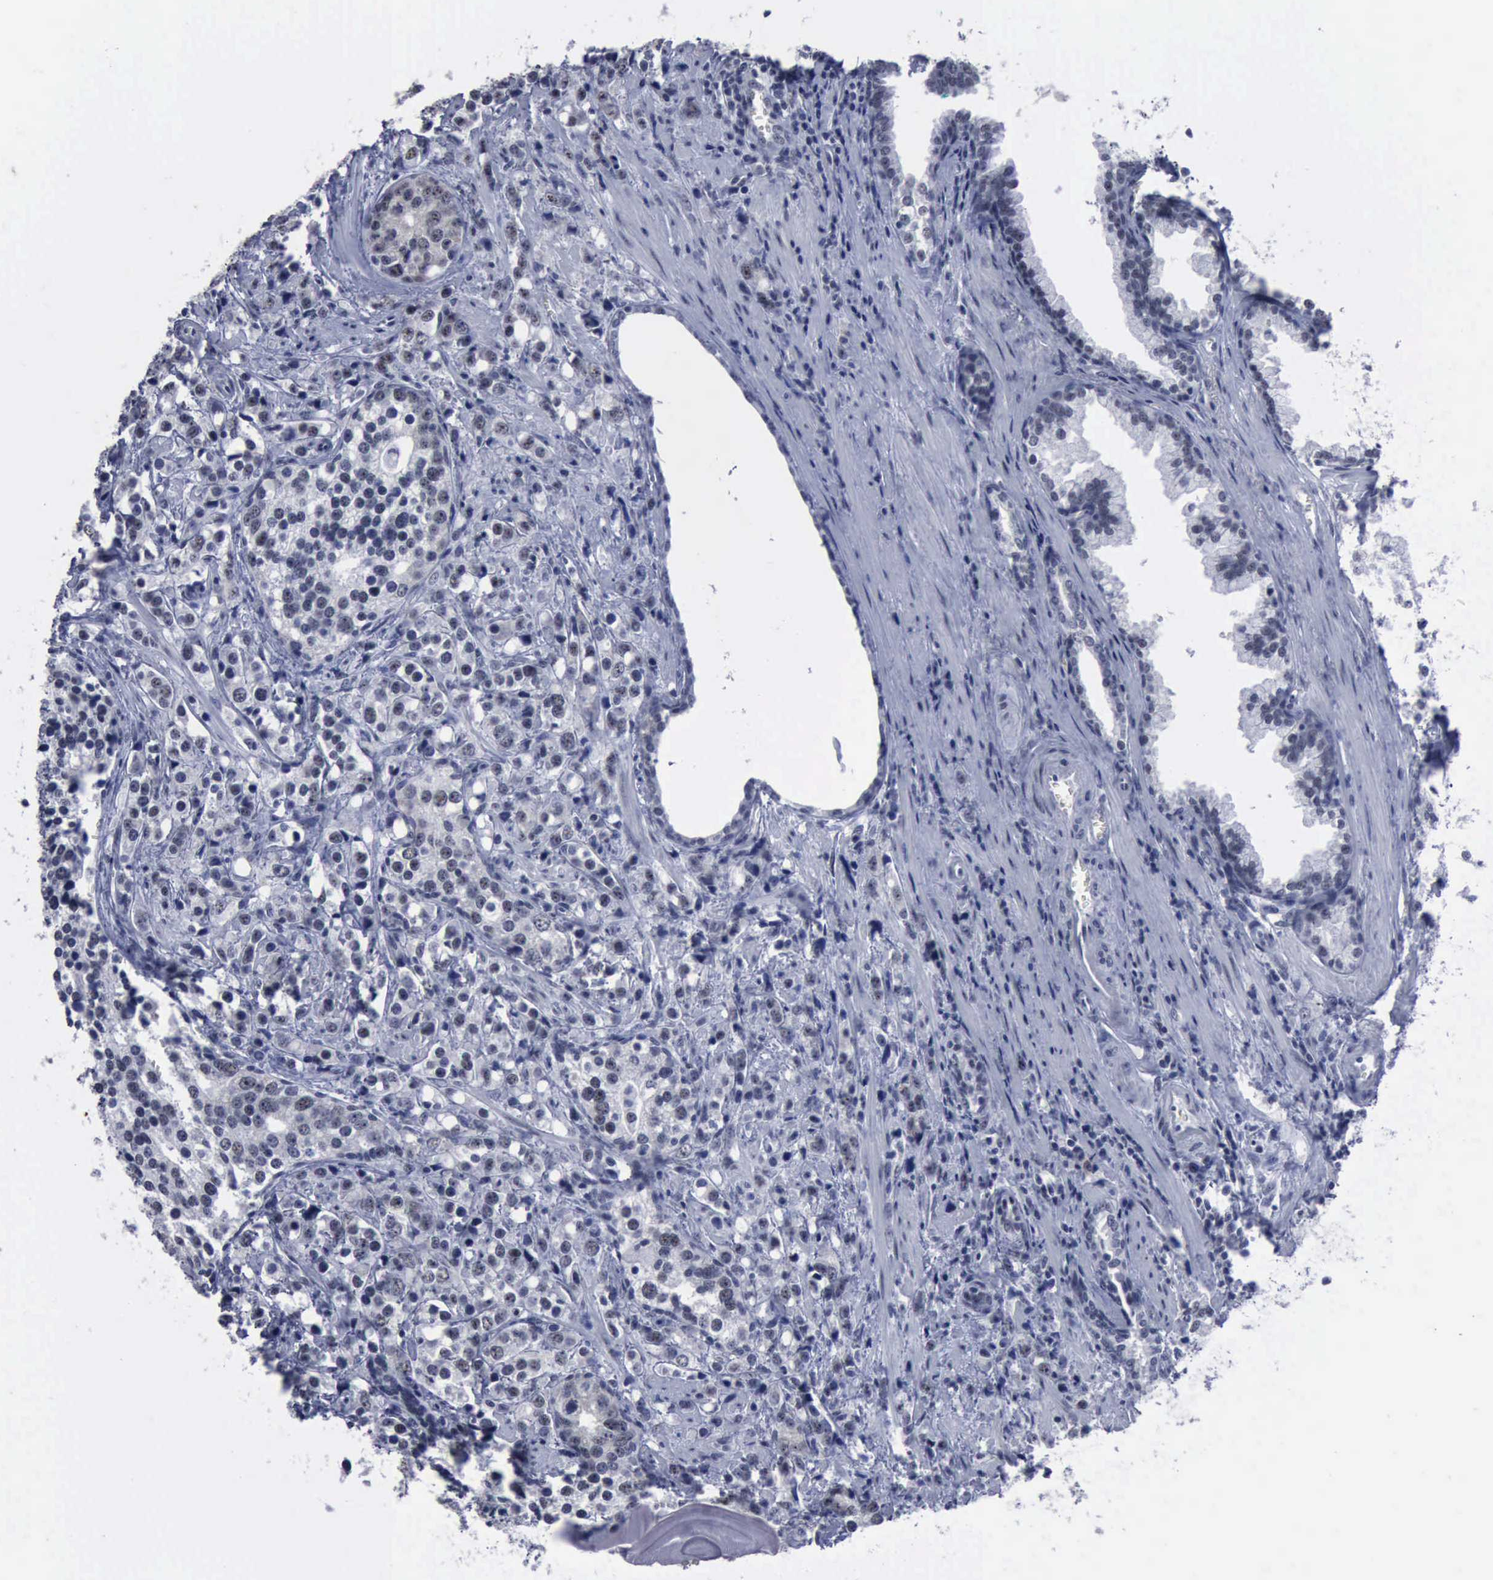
{"staining": {"intensity": "negative", "quantity": "none", "location": "none"}, "tissue": "prostate cancer", "cell_type": "Tumor cells", "image_type": "cancer", "snomed": [{"axis": "morphology", "description": "Adenocarcinoma, High grade"}, {"axis": "topography", "description": "Prostate"}], "caption": "Tumor cells show no significant staining in prostate cancer (high-grade adenocarcinoma). Brightfield microscopy of immunohistochemistry stained with DAB (3,3'-diaminobenzidine) (brown) and hematoxylin (blue), captured at high magnification.", "gene": "BRD1", "patient": {"sex": "male", "age": 71}}